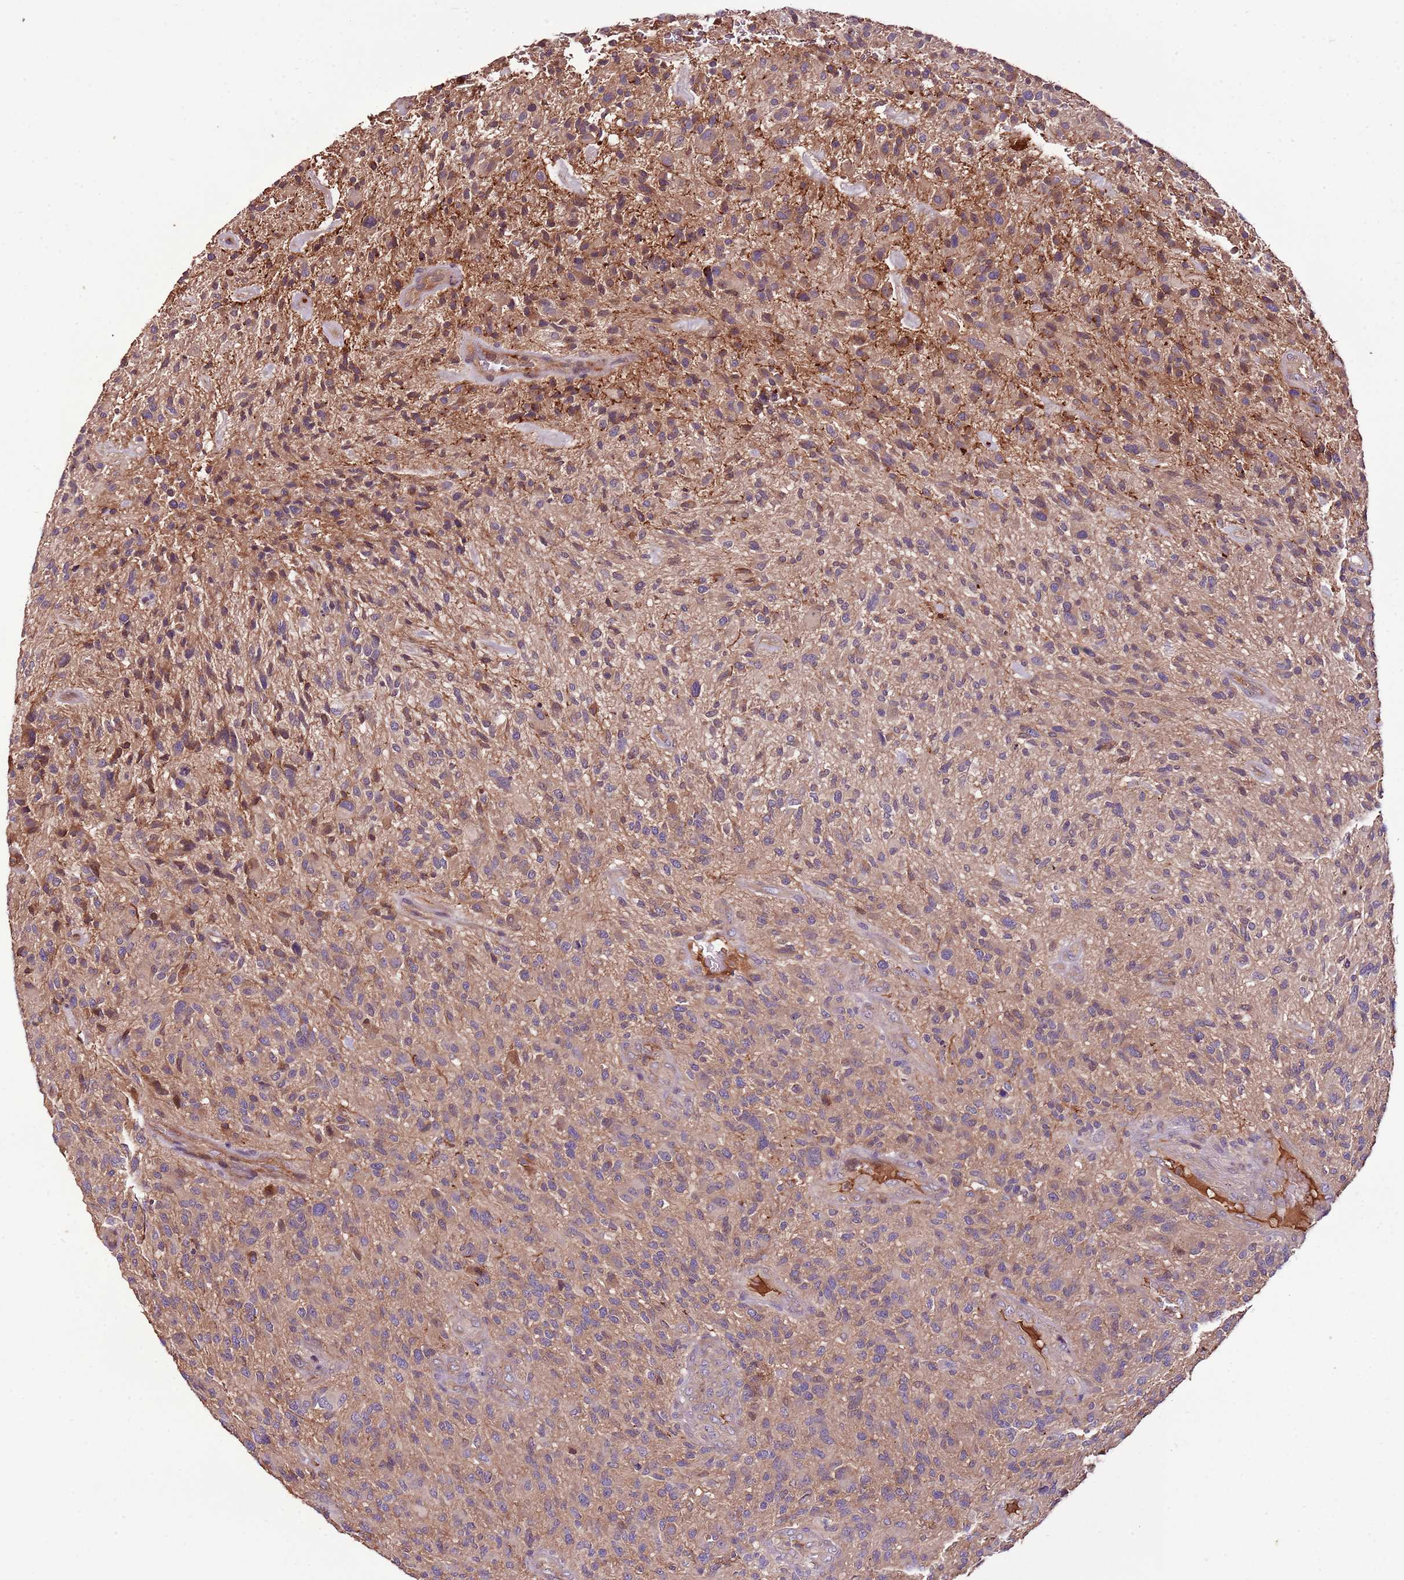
{"staining": {"intensity": "weak", "quantity": "<25%", "location": "cytoplasmic/membranous"}, "tissue": "glioma", "cell_type": "Tumor cells", "image_type": "cancer", "snomed": [{"axis": "morphology", "description": "Glioma, malignant, High grade"}, {"axis": "topography", "description": "Brain"}], "caption": "High power microscopy micrograph of an immunohistochemistry histopathology image of malignant glioma (high-grade), revealing no significant staining in tumor cells.", "gene": "DENR", "patient": {"sex": "male", "age": 47}}